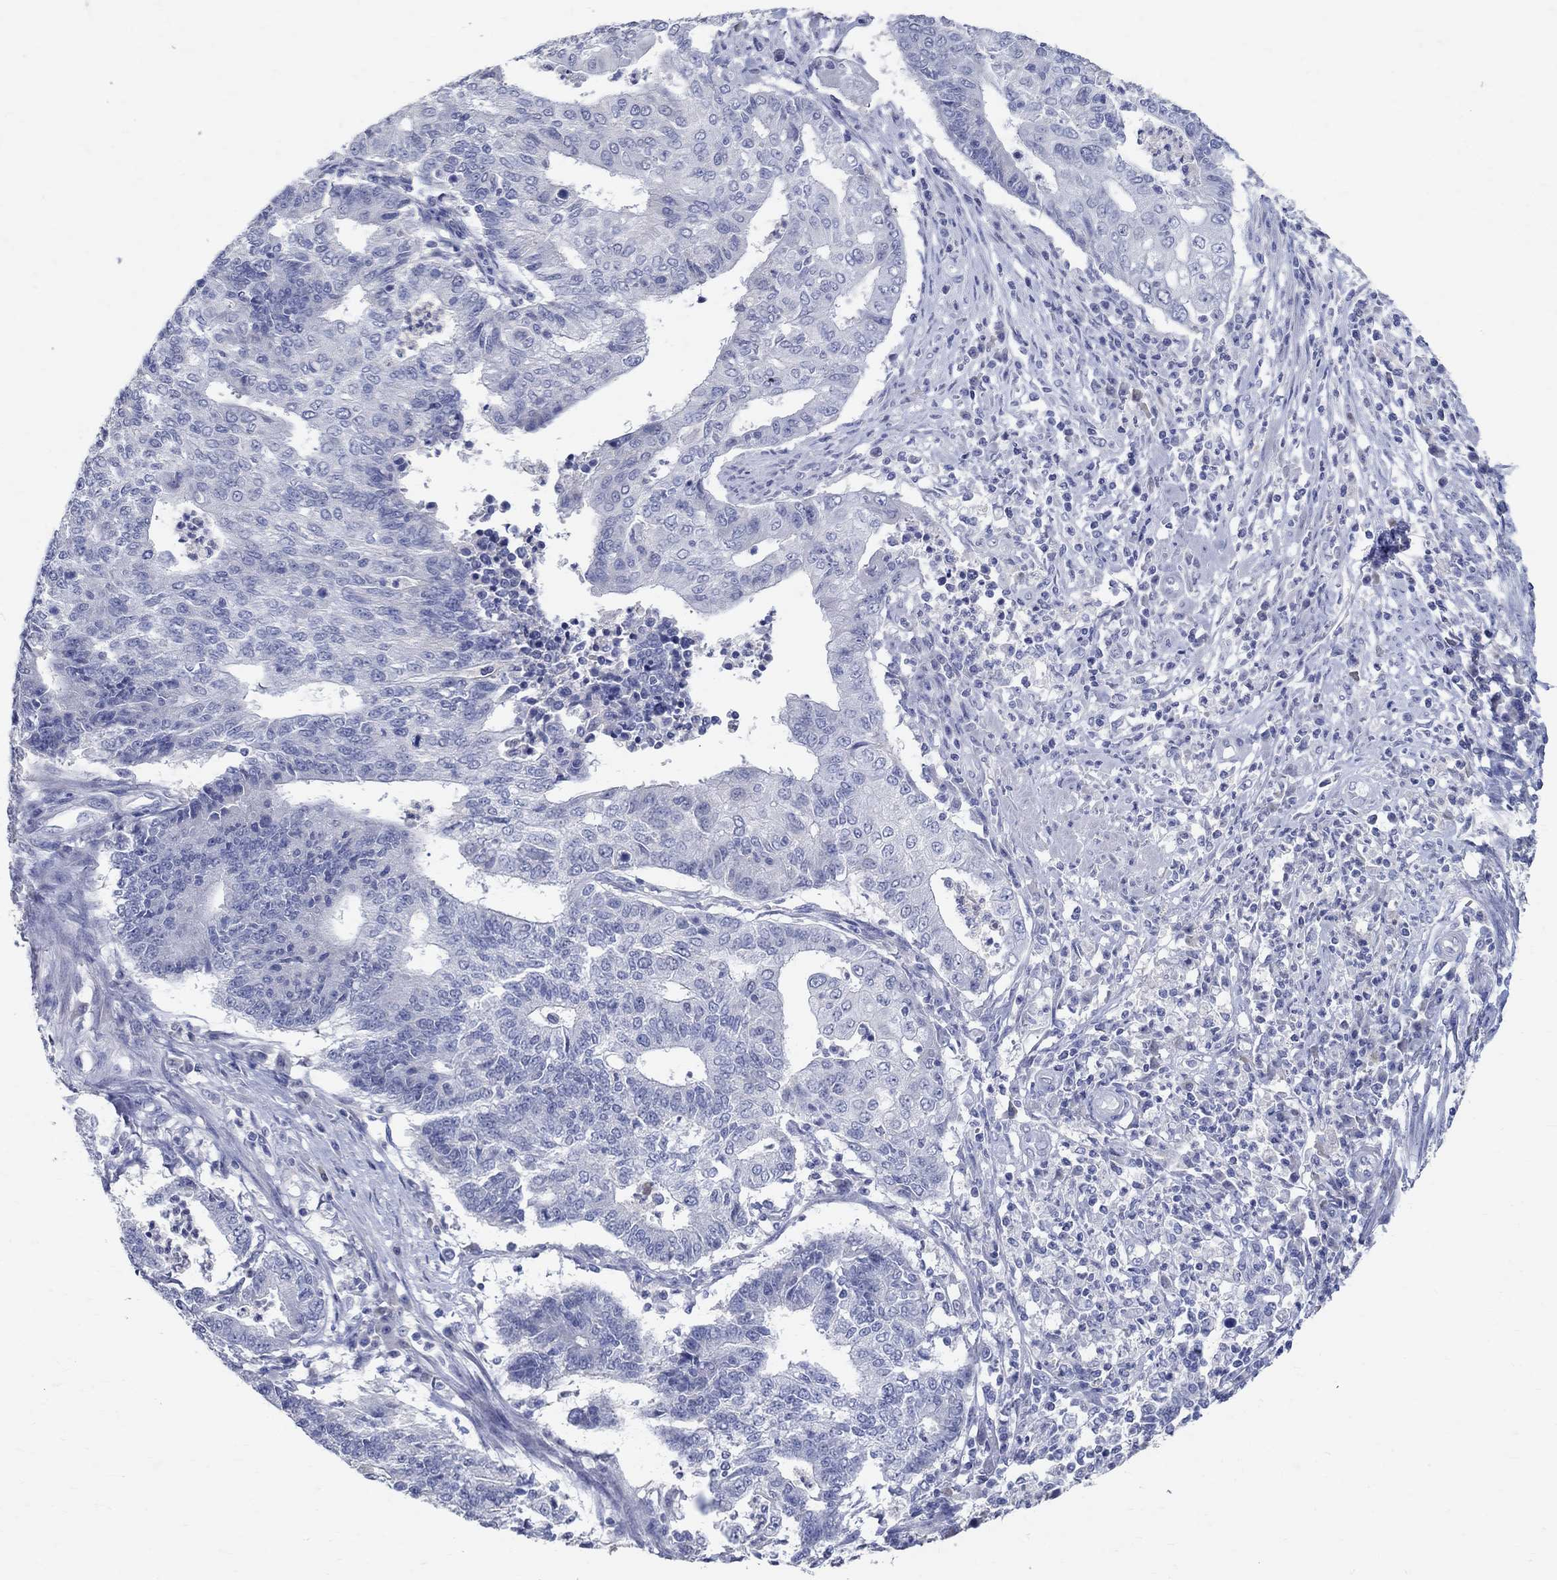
{"staining": {"intensity": "negative", "quantity": "none", "location": "none"}, "tissue": "endometrial cancer", "cell_type": "Tumor cells", "image_type": "cancer", "snomed": [{"axis": "morphology", "description": "Adenocarcinoma, NOS"}, {"axis": "topography", "description": "Uterus"}, {"axis": "topography", "description": "Endometrium"}], "caption": "This is a histopathology image of immunohistochemistry staining of endometrial cancer, which shows no staining in tumor cells. (Immunohistochemistry, brightfield microscopy, high magnification).", "gene": "SOX2", "patient": {"sex": "female", "age": 54}}